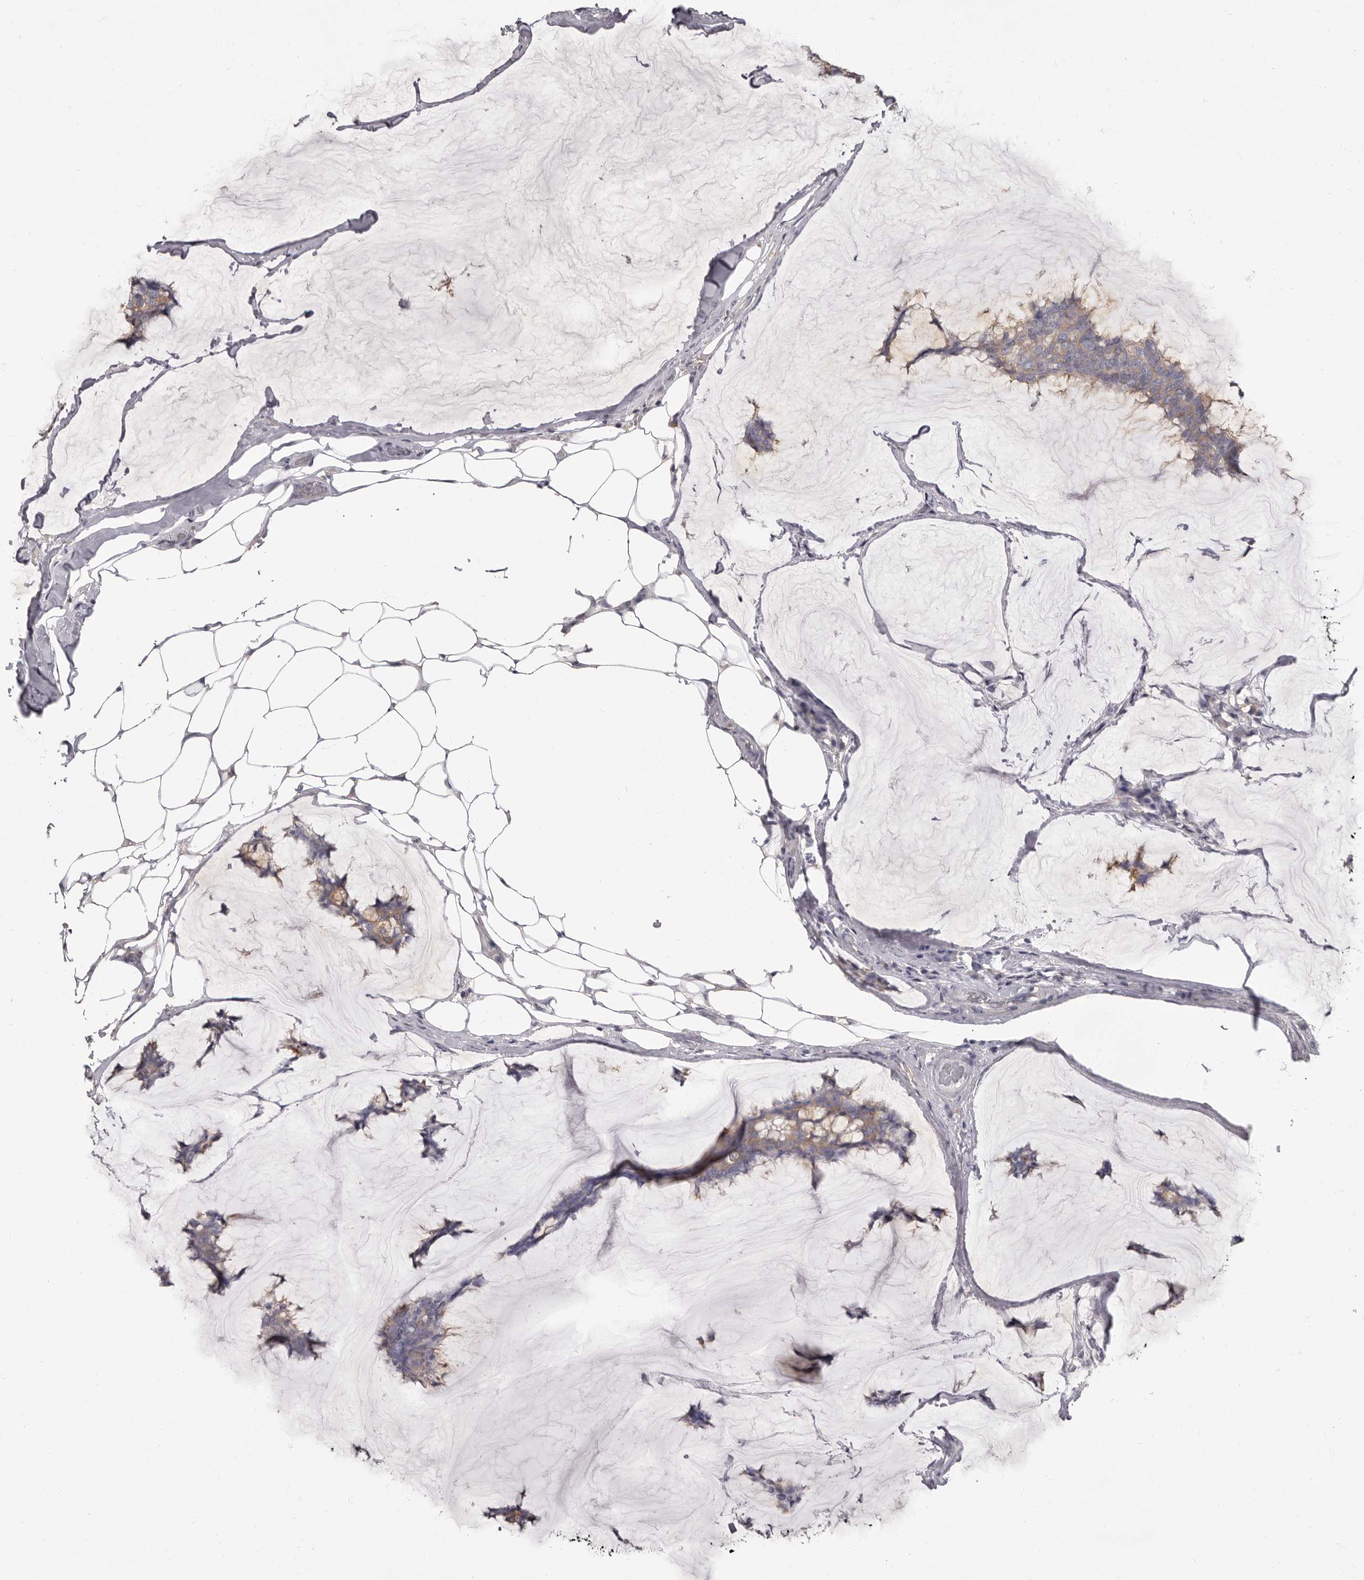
{"staining": {"intensity": "weak", "quantity": ">75%", "location": "cytoplasmic/membranous"}, "tissue": "breast cancer", "cell_type": "Tumor cells", "image_type": "cancer", "snomed": [{"axis": "morphology", "description": "Duct carcinoma"}, {"axis": "topography", "description": "Breast"}], "caption": "Human breast cancer stained for a protein (brown) displays weak cytoplasmic/membranous positive positivity in approximately >75% of tumor cells.", "gene": "APEH", "patient": {"sex": "female", "age": 93}}